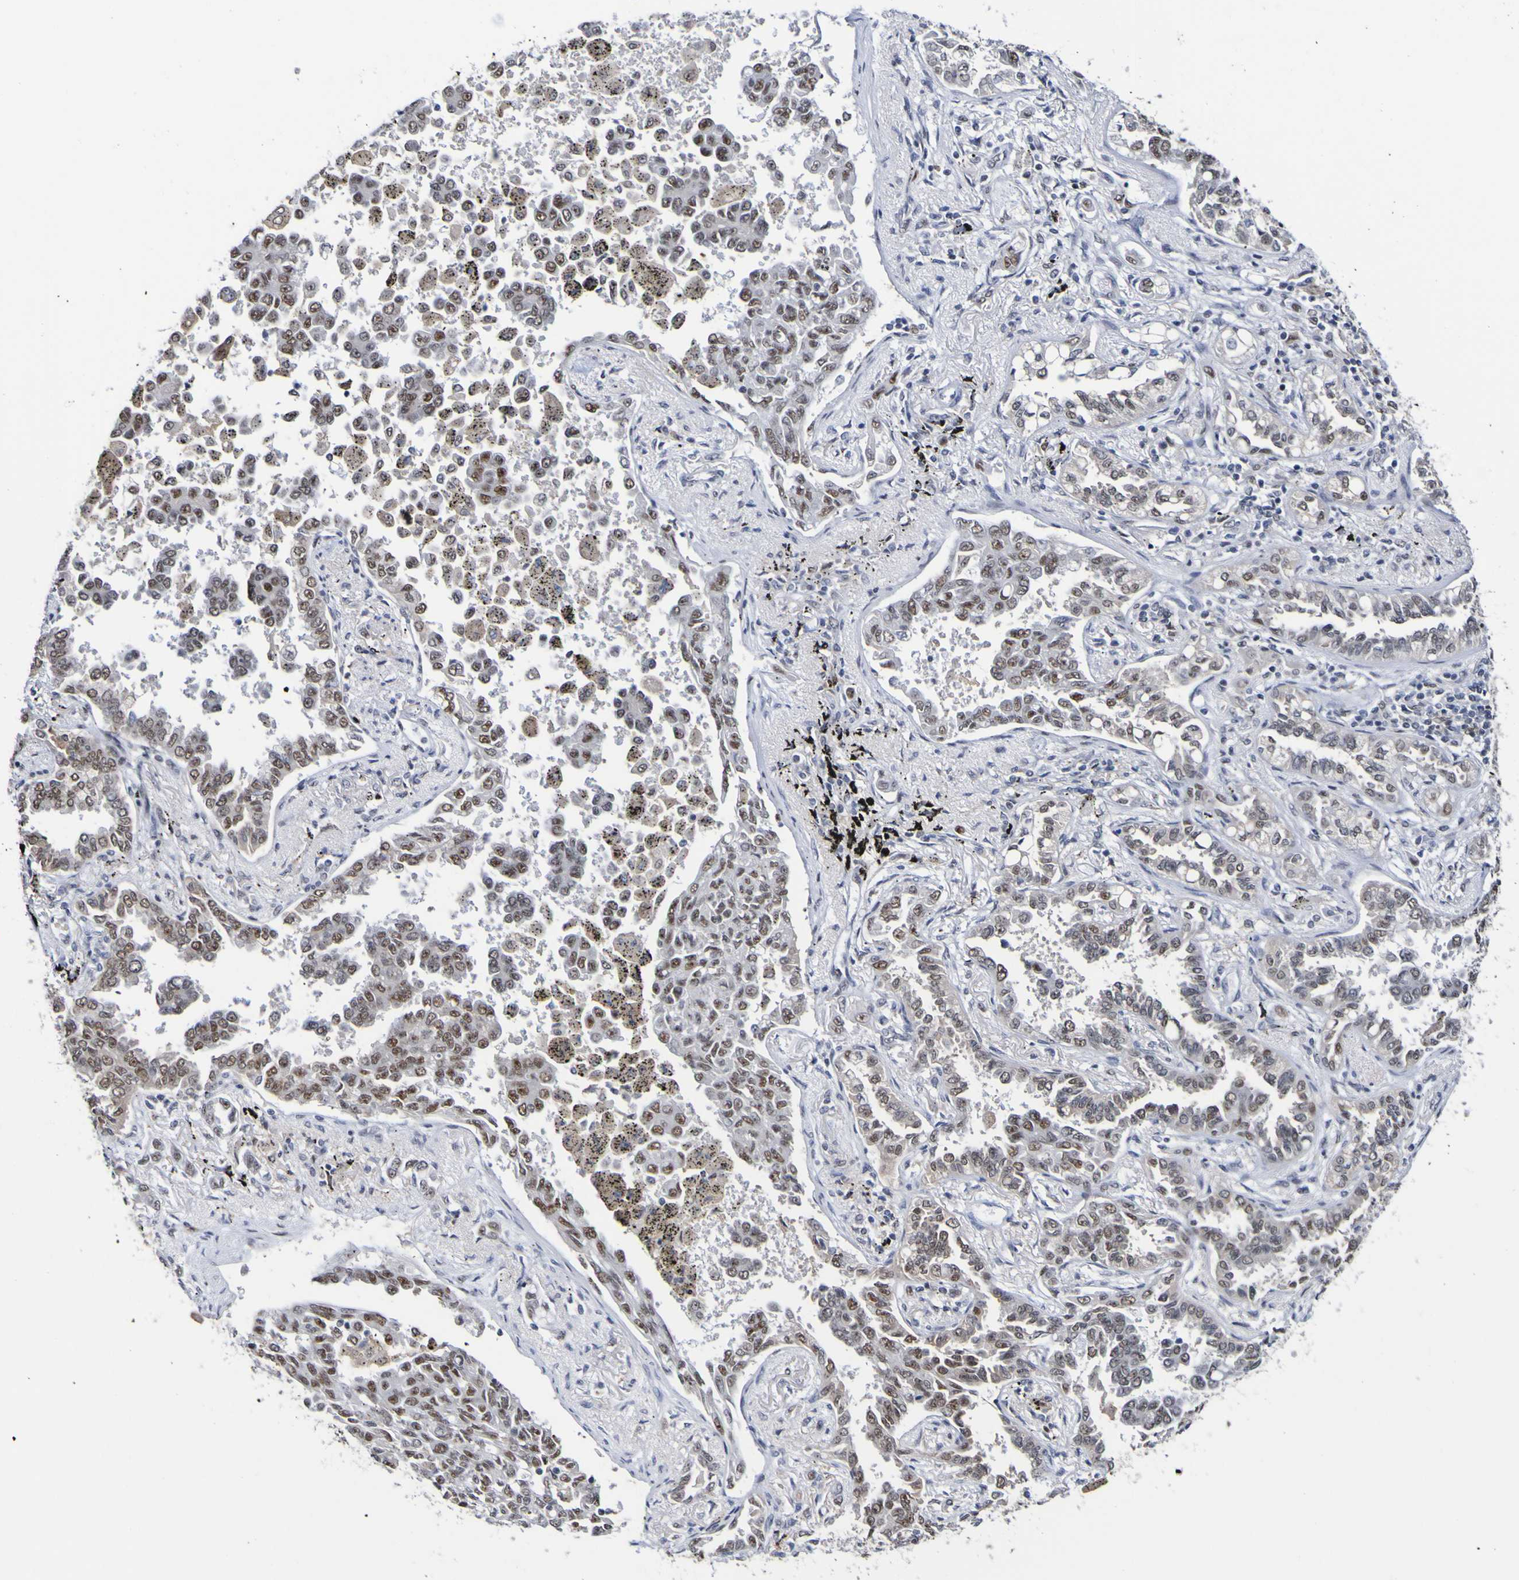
{"staining": {"intensity": "moderate", "quantity": "25%-75%", "location": "nuclear"}, "tissue": "lung cancer", "cell_type": "Tumor cells", "image_type": "cancer", "snomed": [{"axis": "morphology", "description": "Normal tissue, NOS"}, {"axis": "morphology", "description": "Adenocarcinoma, NOS"}, {"axis": "topography", "description": "Lung"}], "caption": "DAB immunohistochemical staining of lung cancer (adenocarcinoma) exhibits moderate nuclear protein staining in about 25%-75% of tumor cells.", "gene": "CDC5L", "patient": {"sex": "male", "age": 59}}